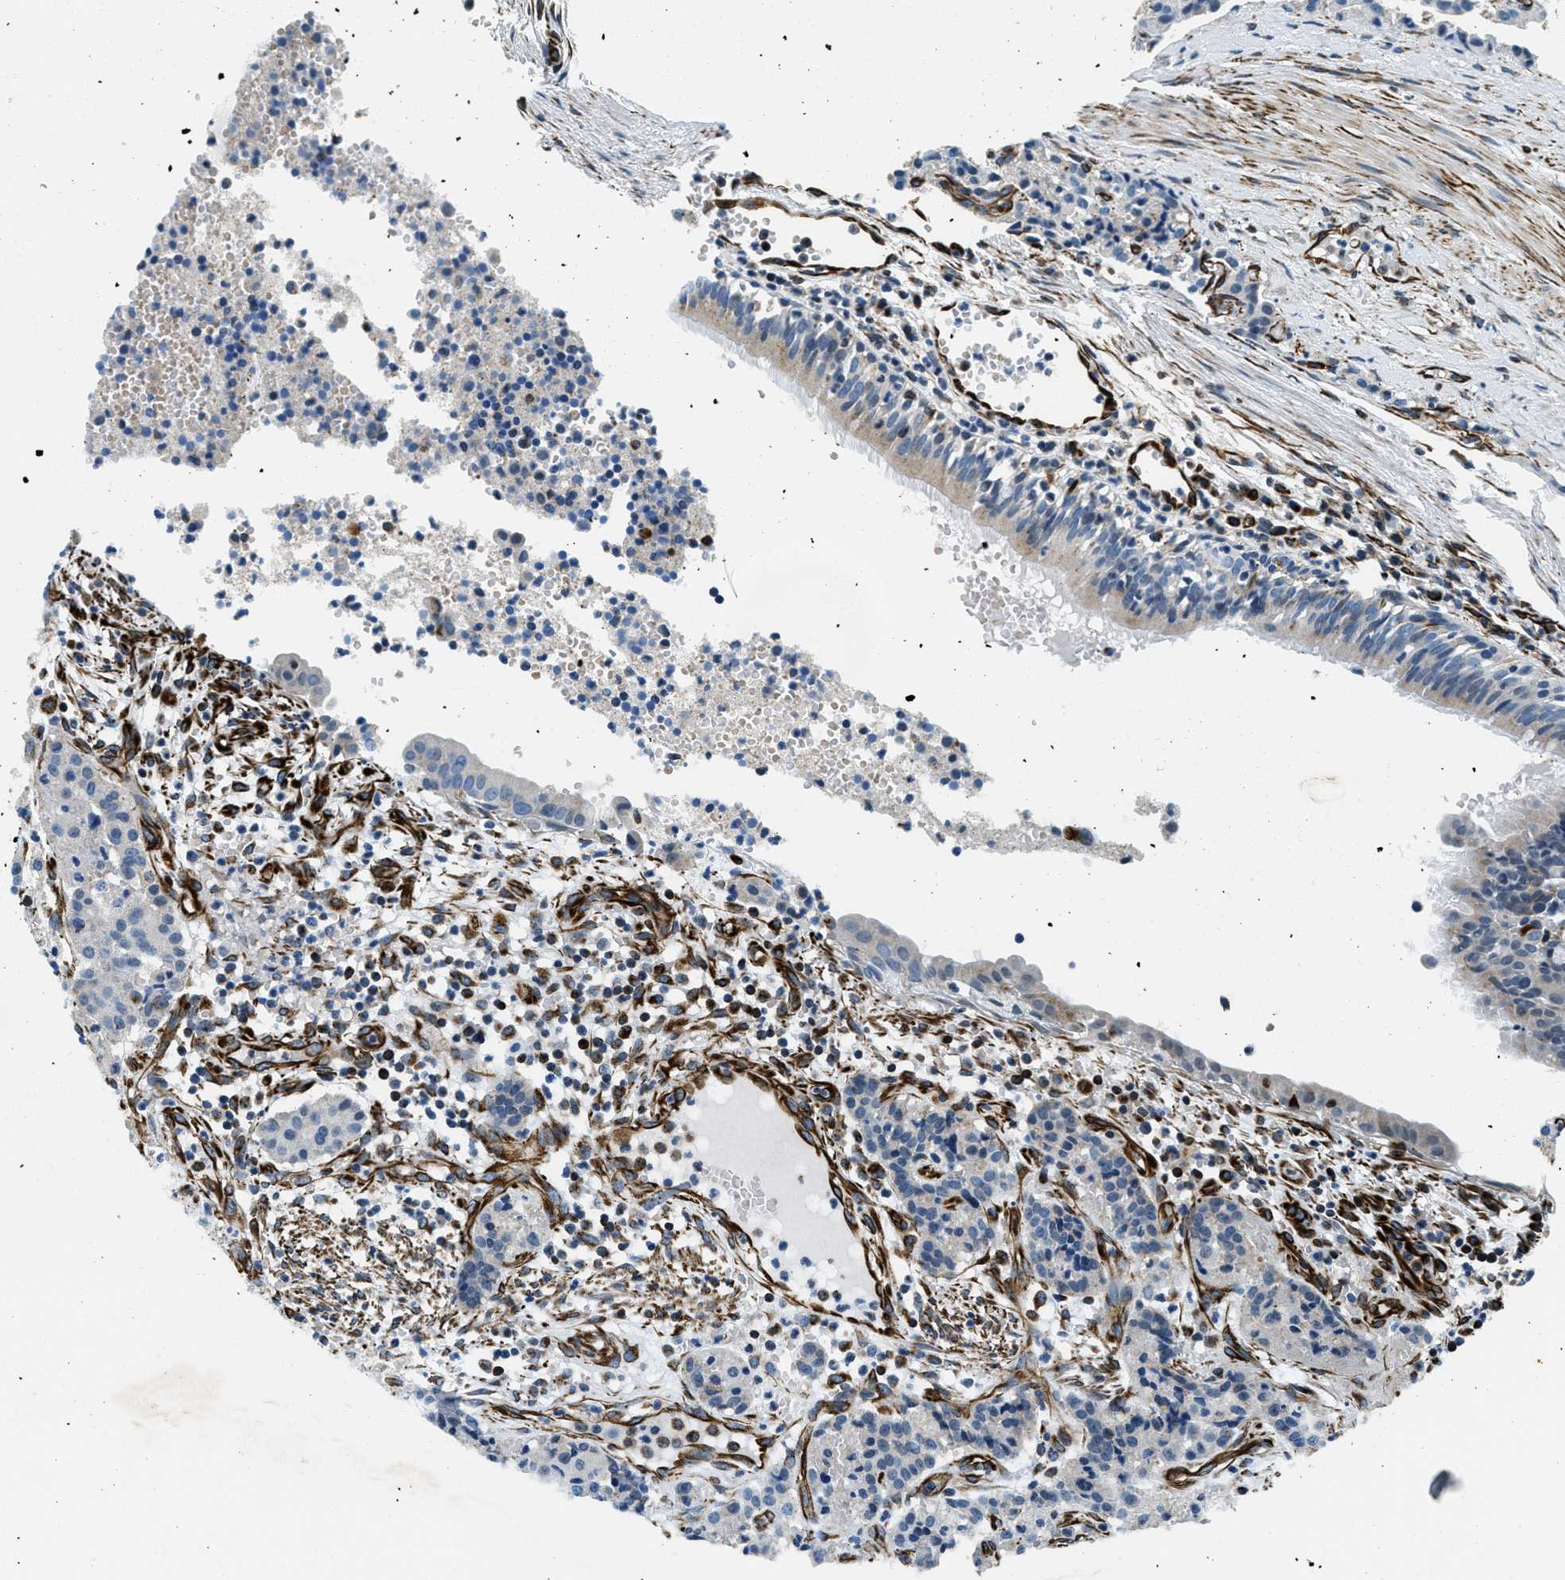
{"staining": {"intensity": "negative", "quantity": "none", "location": "none"}, "tissue": "carcinoid", "cell_type": "Tumor cells", "image_type": "cancer", "snomed": [{"axis": "morphology", "description": "Carcinoid, malignant, NOS"}, {"axis": "topography", "description": "Lung"}], "caption": "An image of human carcinoid is negative for staining in tumor cells.", "gene": "GNS", "patient": {"sex": "male", "age": 30}}